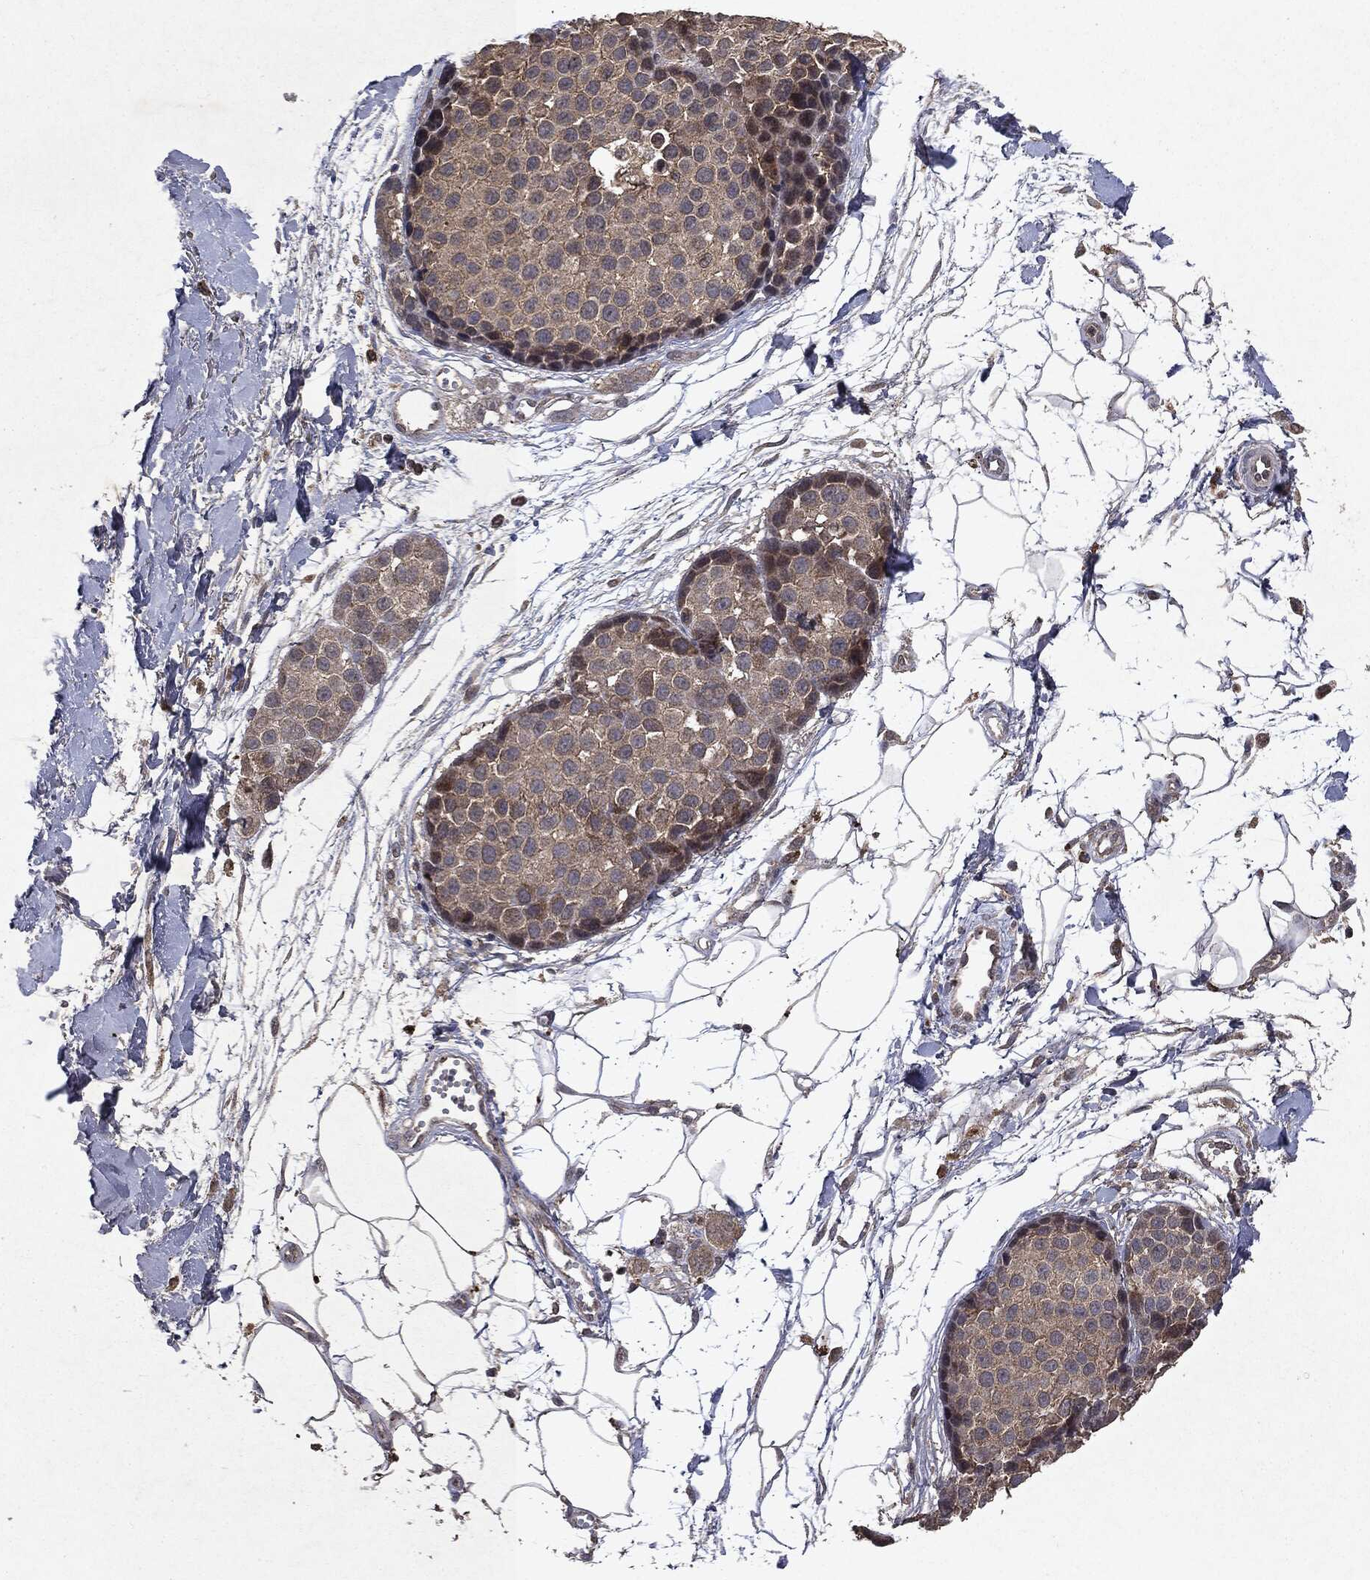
{"staining": {"intensity": "negative", "quantity": "none", "location": "none"}, "tissue": "melanoma", "cell_type": "Tumor cells", "image_type": "cancer", "snomed": [{"axis": "morphology", "description": "Malignant melanoma, NOS"}, {"axis": "topography", "description": "Skin"}], "caption": "High power microscopy micrograph of an IHC micrograph of melanoma, revealing no significant expression in tumor cells.", "gene": "MTOR", "patient": {"sex": "female", "age": 86}}